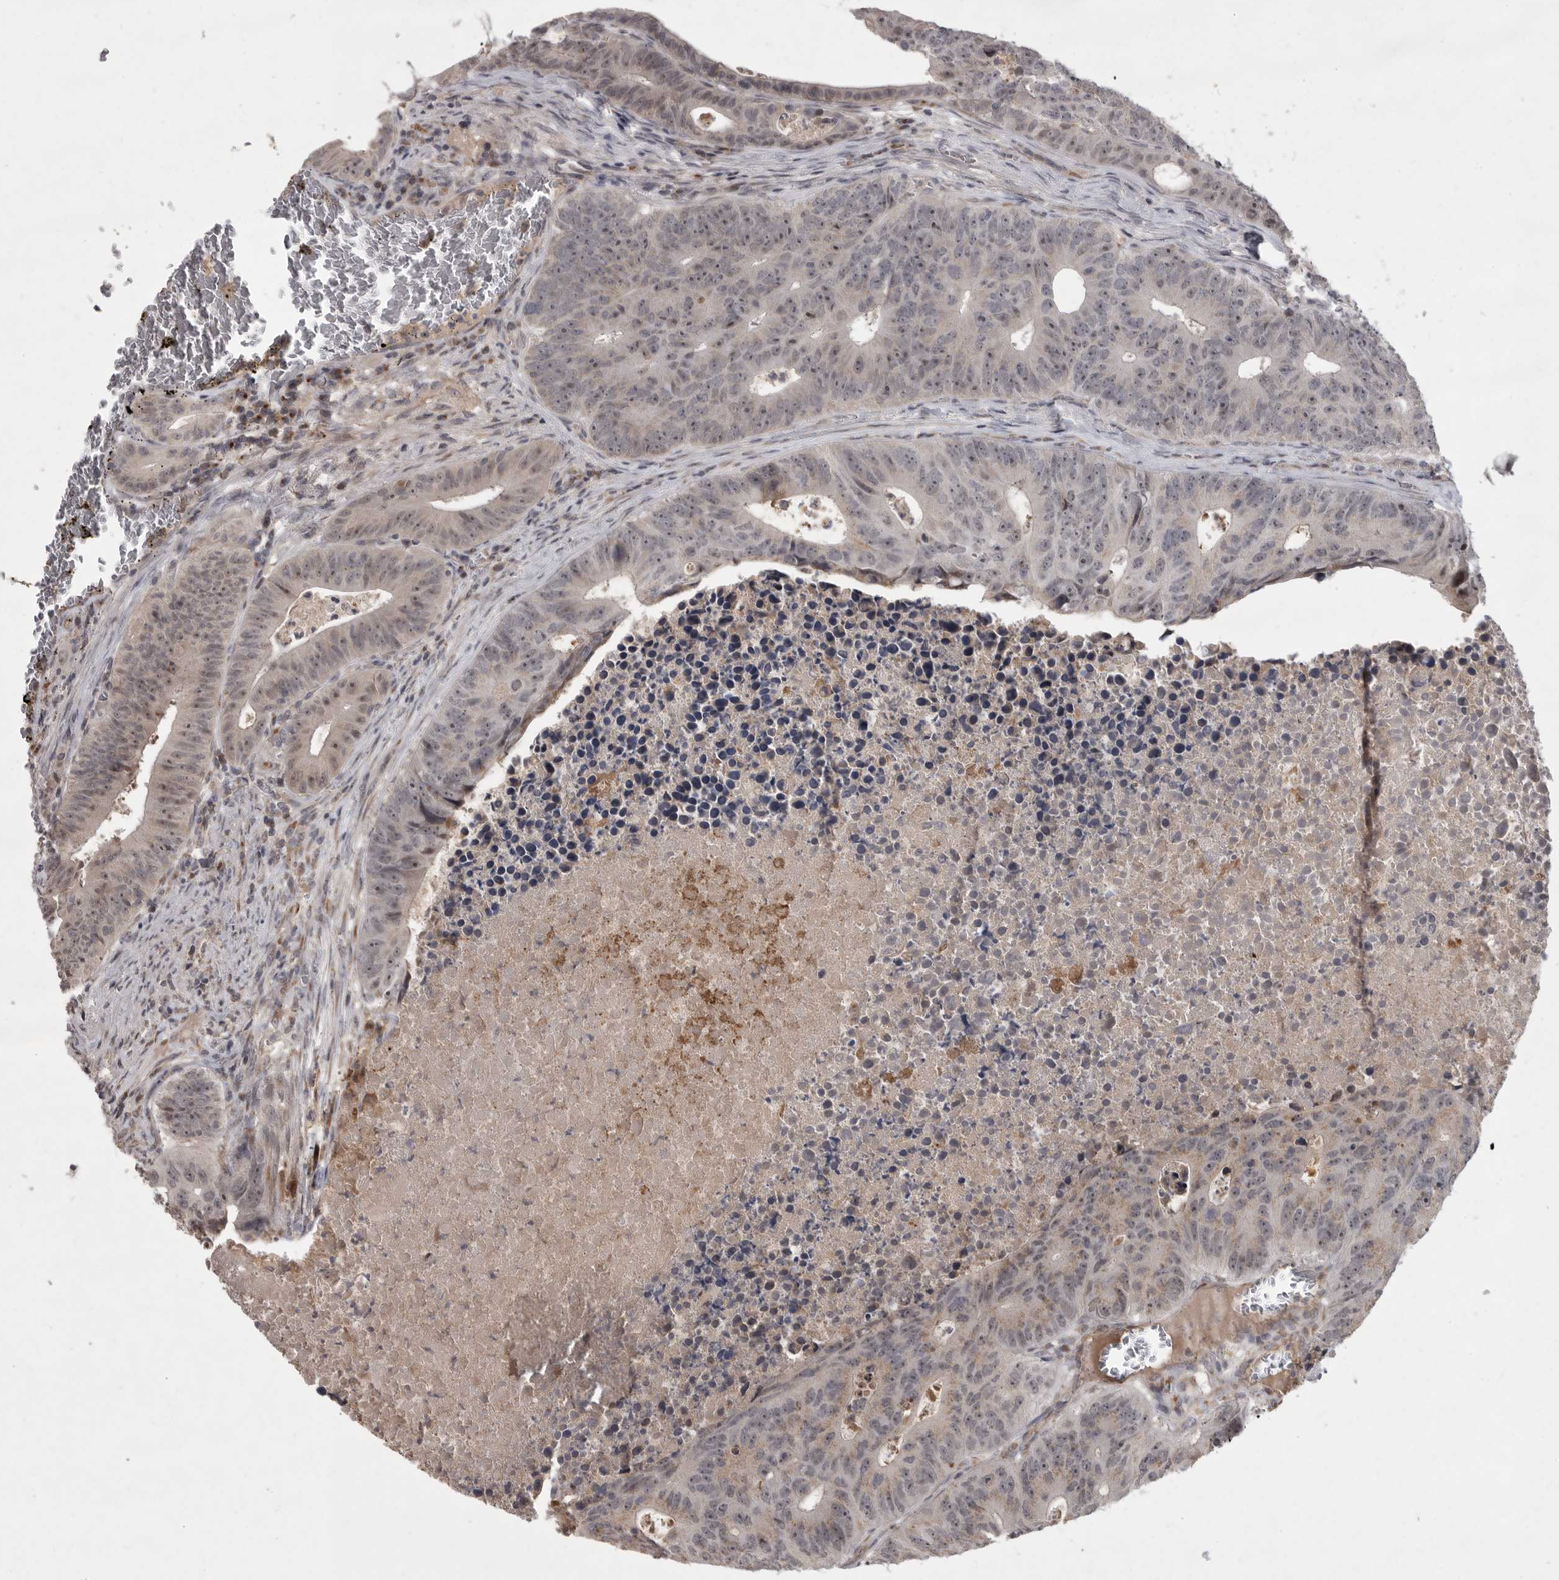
{"staining": {"intensity": "weak", "quantity": "<25%", "location": "nuclear"}, "tissue": "colorectal cancer", "cell_type": "Tumor cells", "image_type": "cancer", "snomed": [{"axis": "morphology", "description": "Adenocarcinoma, NOS"}, {"axis": "topography", "description": "Colon"}], "caption": "Tumor cells are negative for brown protein staining in colorectal cancer (adenocarcinoma). Brightfield microscopy of immunohistochemistry (IHC) stained with DAB (3,3'-diaminobenzidine) (brown) and hematoxylin (blue), captured at high magnification.", "gene": "MAN2A1", "patient": {"sex": "male", "age": 87}}